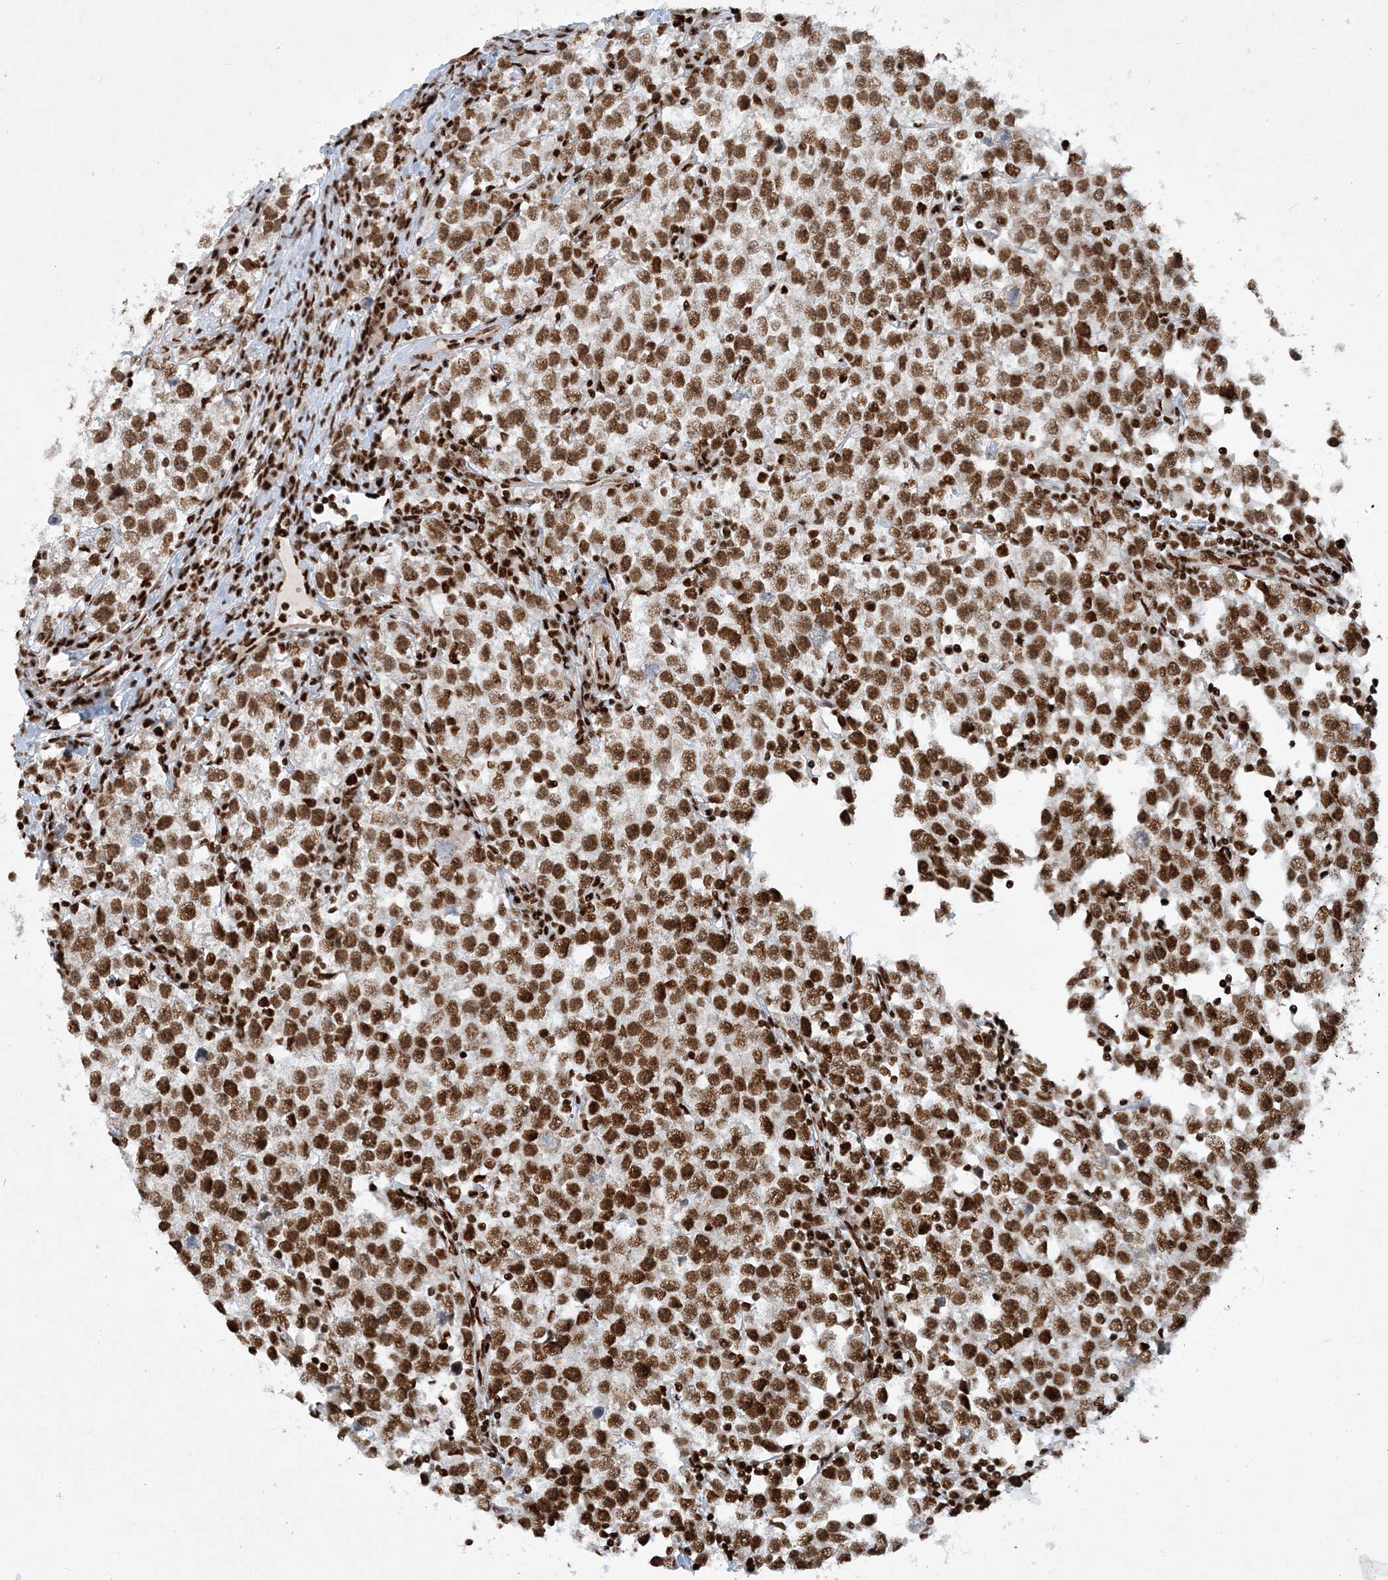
{"staining": {"intensity": "strong", "quantity": ">75%", "location": "nuclear"}, "tissue": "testis cancer", "cell_type": "Tumor cells", "image_type": "cancer", "snomed": [{"axis": "morphology", "description": "Normal tissue, NOS"}, {"axis": "morphology", "description": "Seminoma, NOS"}, {"axis": "topography", "description": "Testis"}], "caption": "There is high levels of strong nuclear positivity in tumor cells of seminoma (testis), as demonstrated by immunohistochemical staining (brown color).", "gene": "DELE1", "patient": {"sex": "male", "age": 43}}